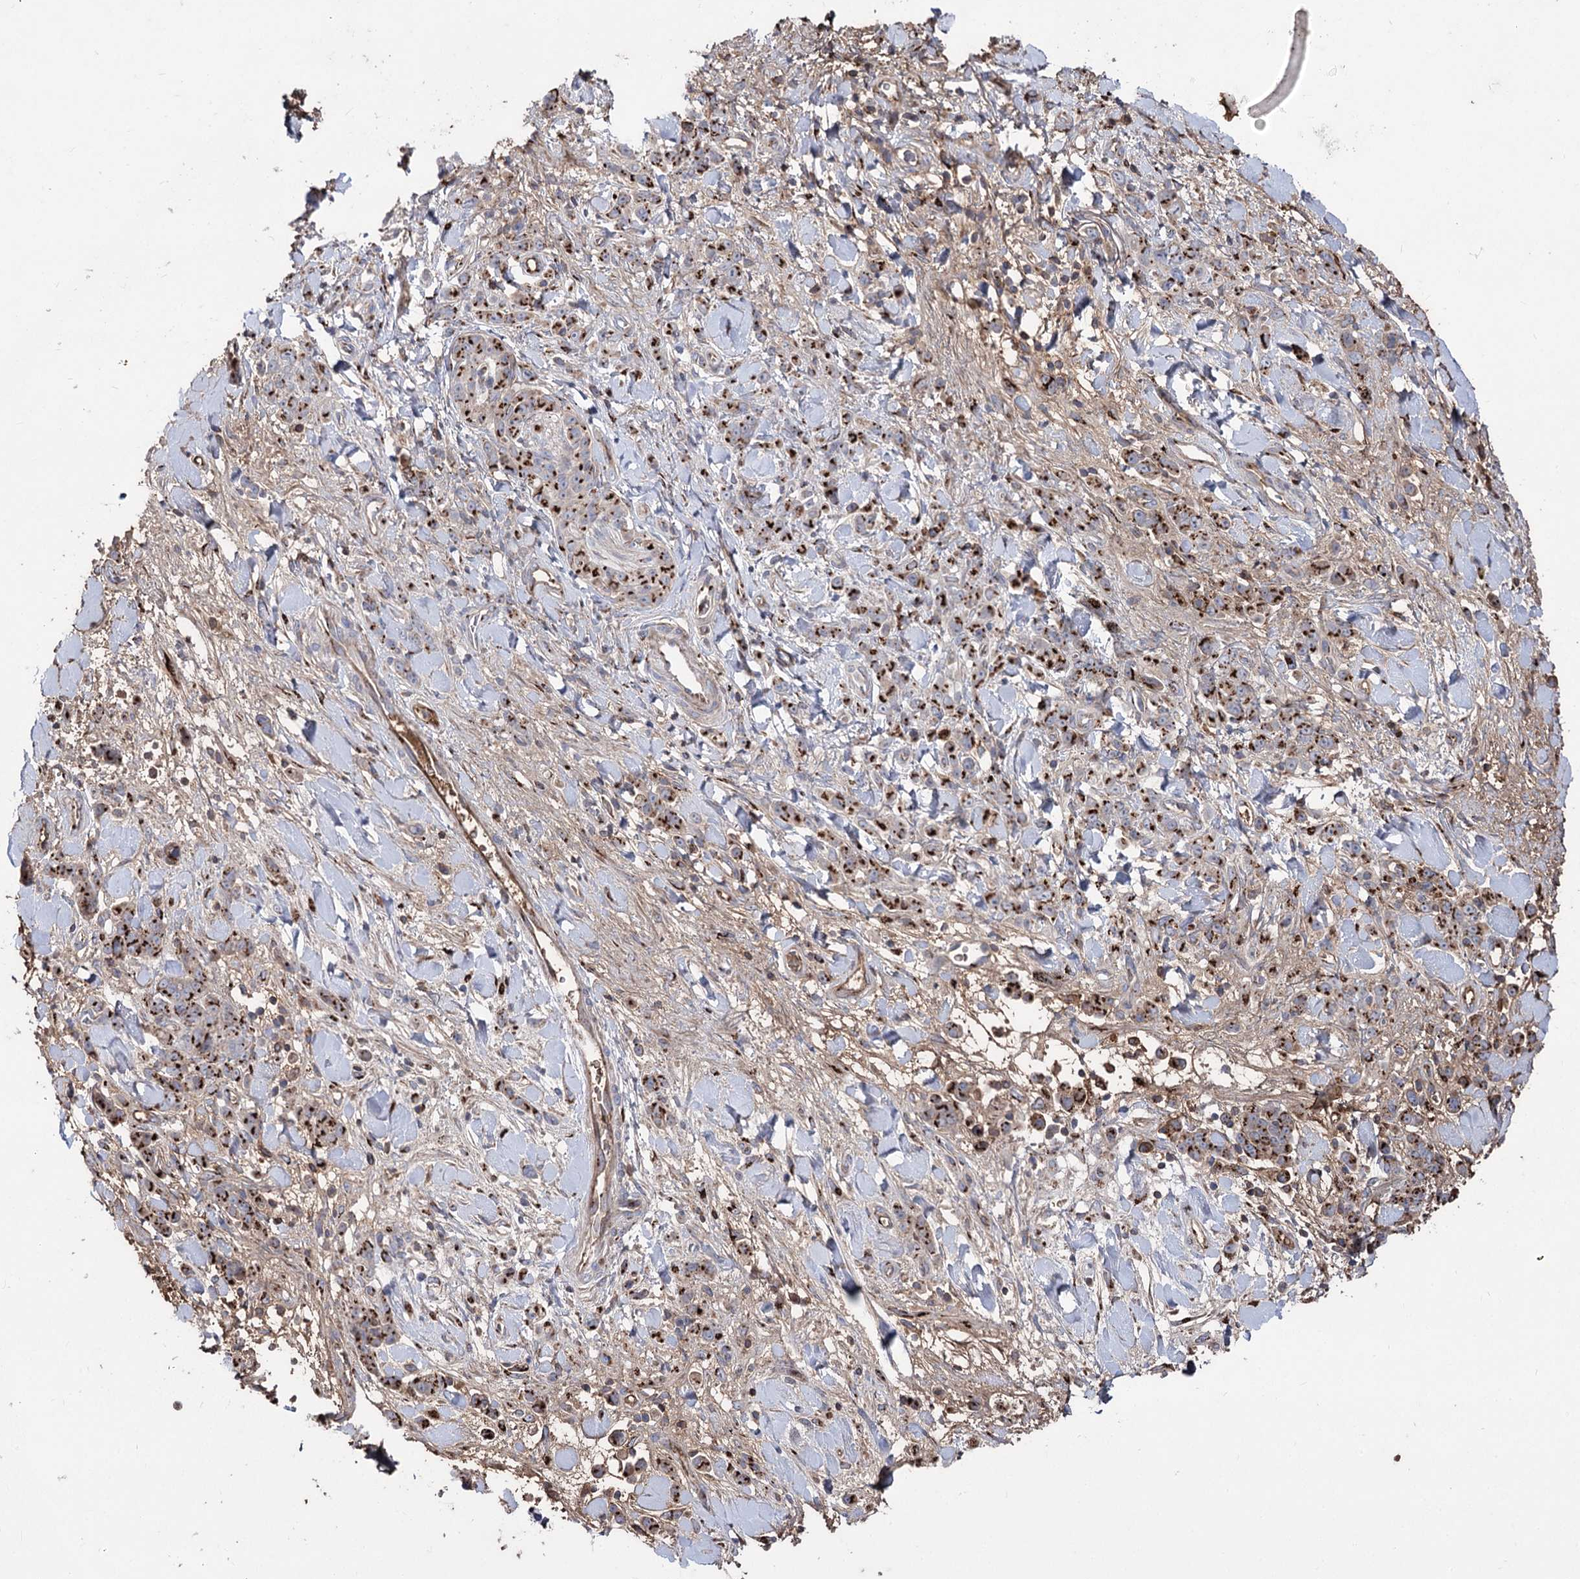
{"staining": {"intensity": "strong", "quantity": ">75%", "location": "cytoplasmic/membranous"}, "tissue": "stomach cancer", "cell_type": "Tumor cells", "image_type": "cancer", "snomed": [{"axis": "morphology", "description": "Normal tissue, NOS"}, {"axis": "morphology", "description": "Adenocarcinoma, NOS"}, {"axis": "topography", "description": "Stomach"}], "caption": "Immunohistochemical staining of human stomach adenocarcinoma exhibits high levels of strong cytoplasmic/membranous staining in about >75% of tumor cells. (Stains: DAB in brown, nuclei in blue, Microscopy: brightfield microscopy at high magnification).", "gene": "ARHGAP20", "patient": {"sex": "male", "age": 82}}